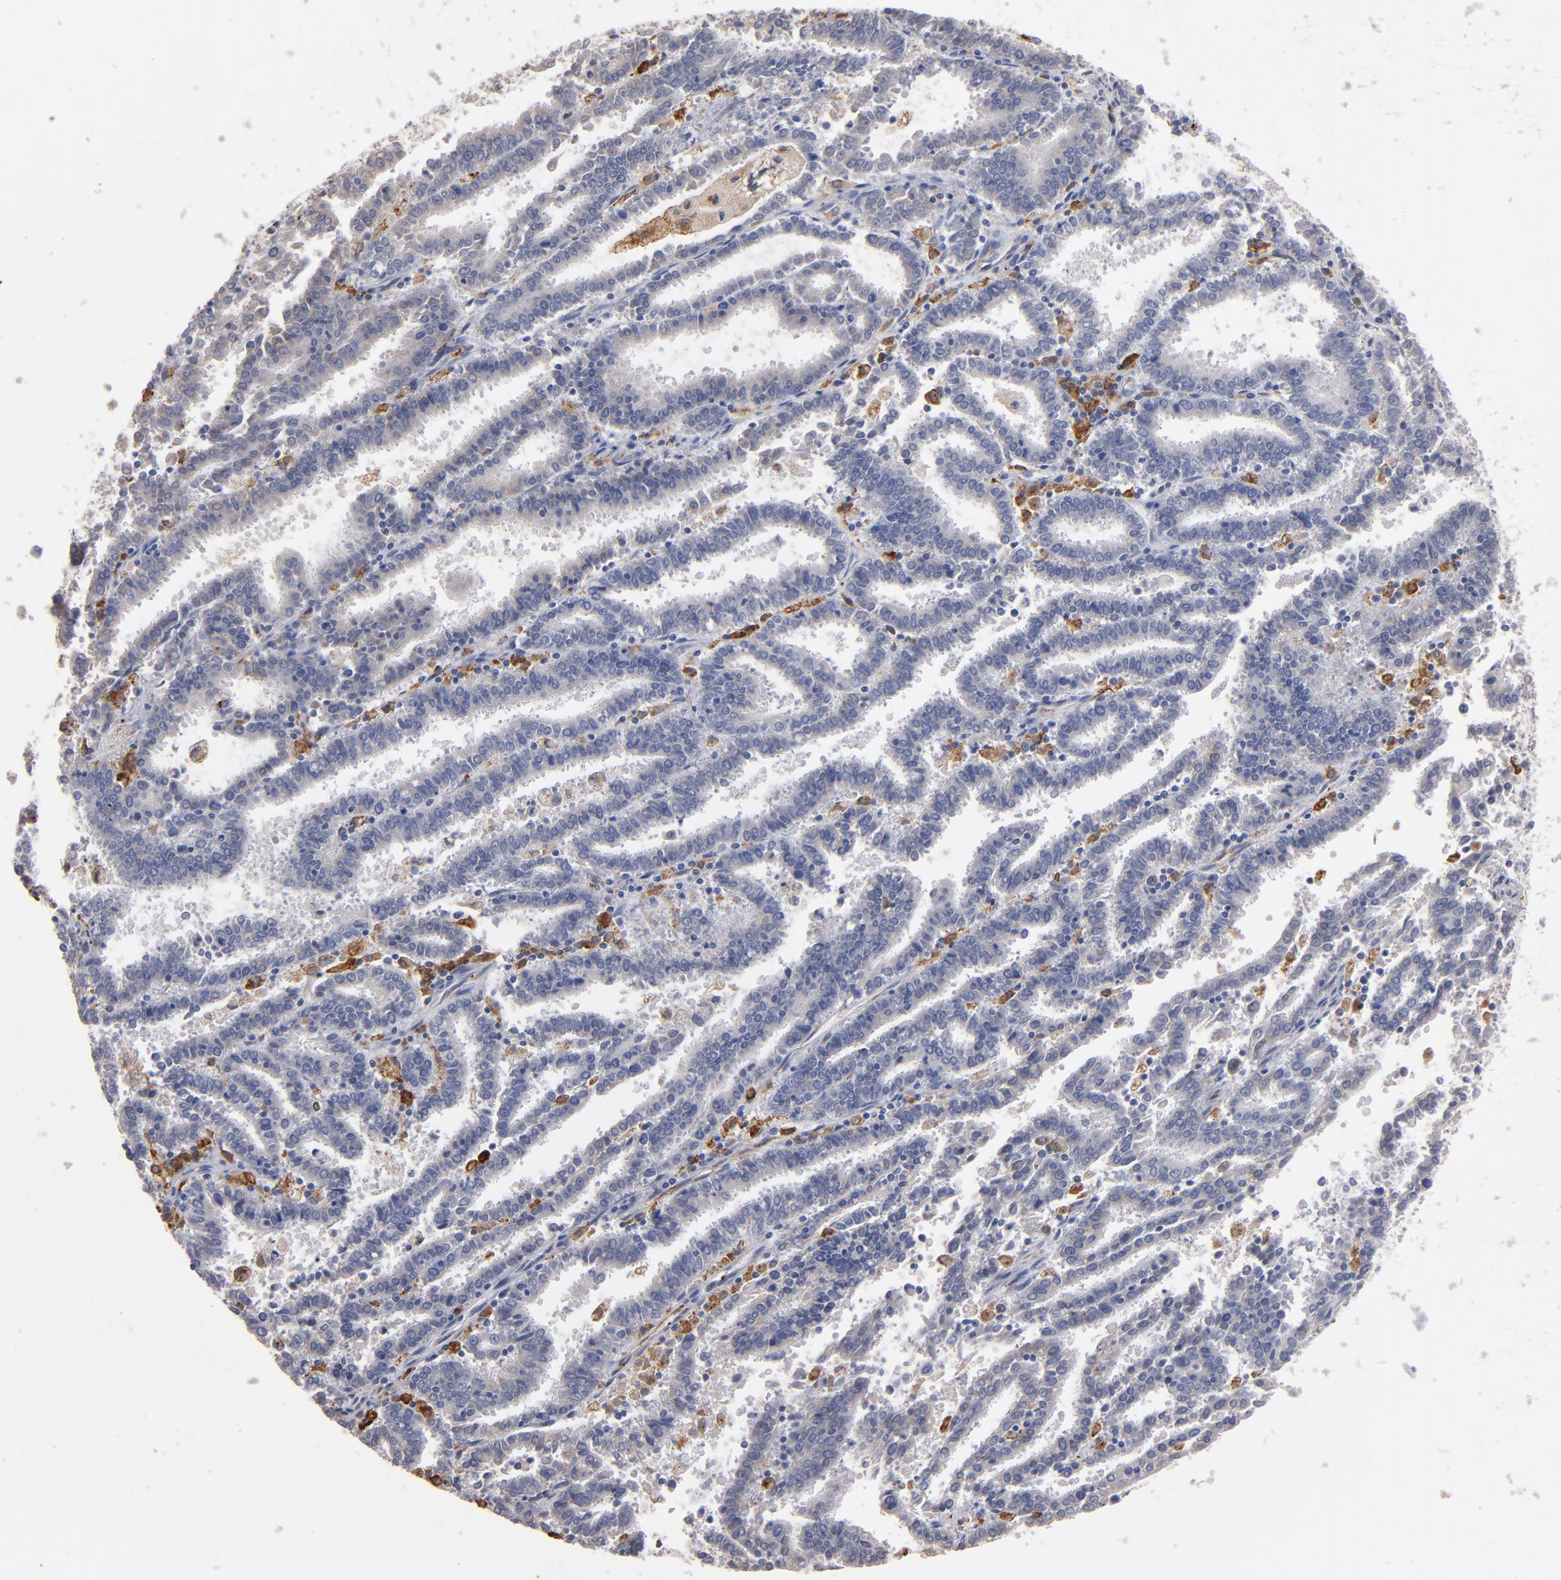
{"staining": {"intensity": "negative", "quantity": "none", "location": "none"}, "tissue": "endometrial cancer", "cell_type": "Tumor cells", "image_type": "cancer", "snomed": [{"axis": "morphology", "description": "Adenocarcinoma, NOS"}, {"axis": "topography", "description": "Uterus"}], "caption": "Endometrial cancer was stained to show a protein in brown. There is no significant positivity in tumor cells.", "gene": "SELP", "patient": {"sex": "female", "age": 83}}